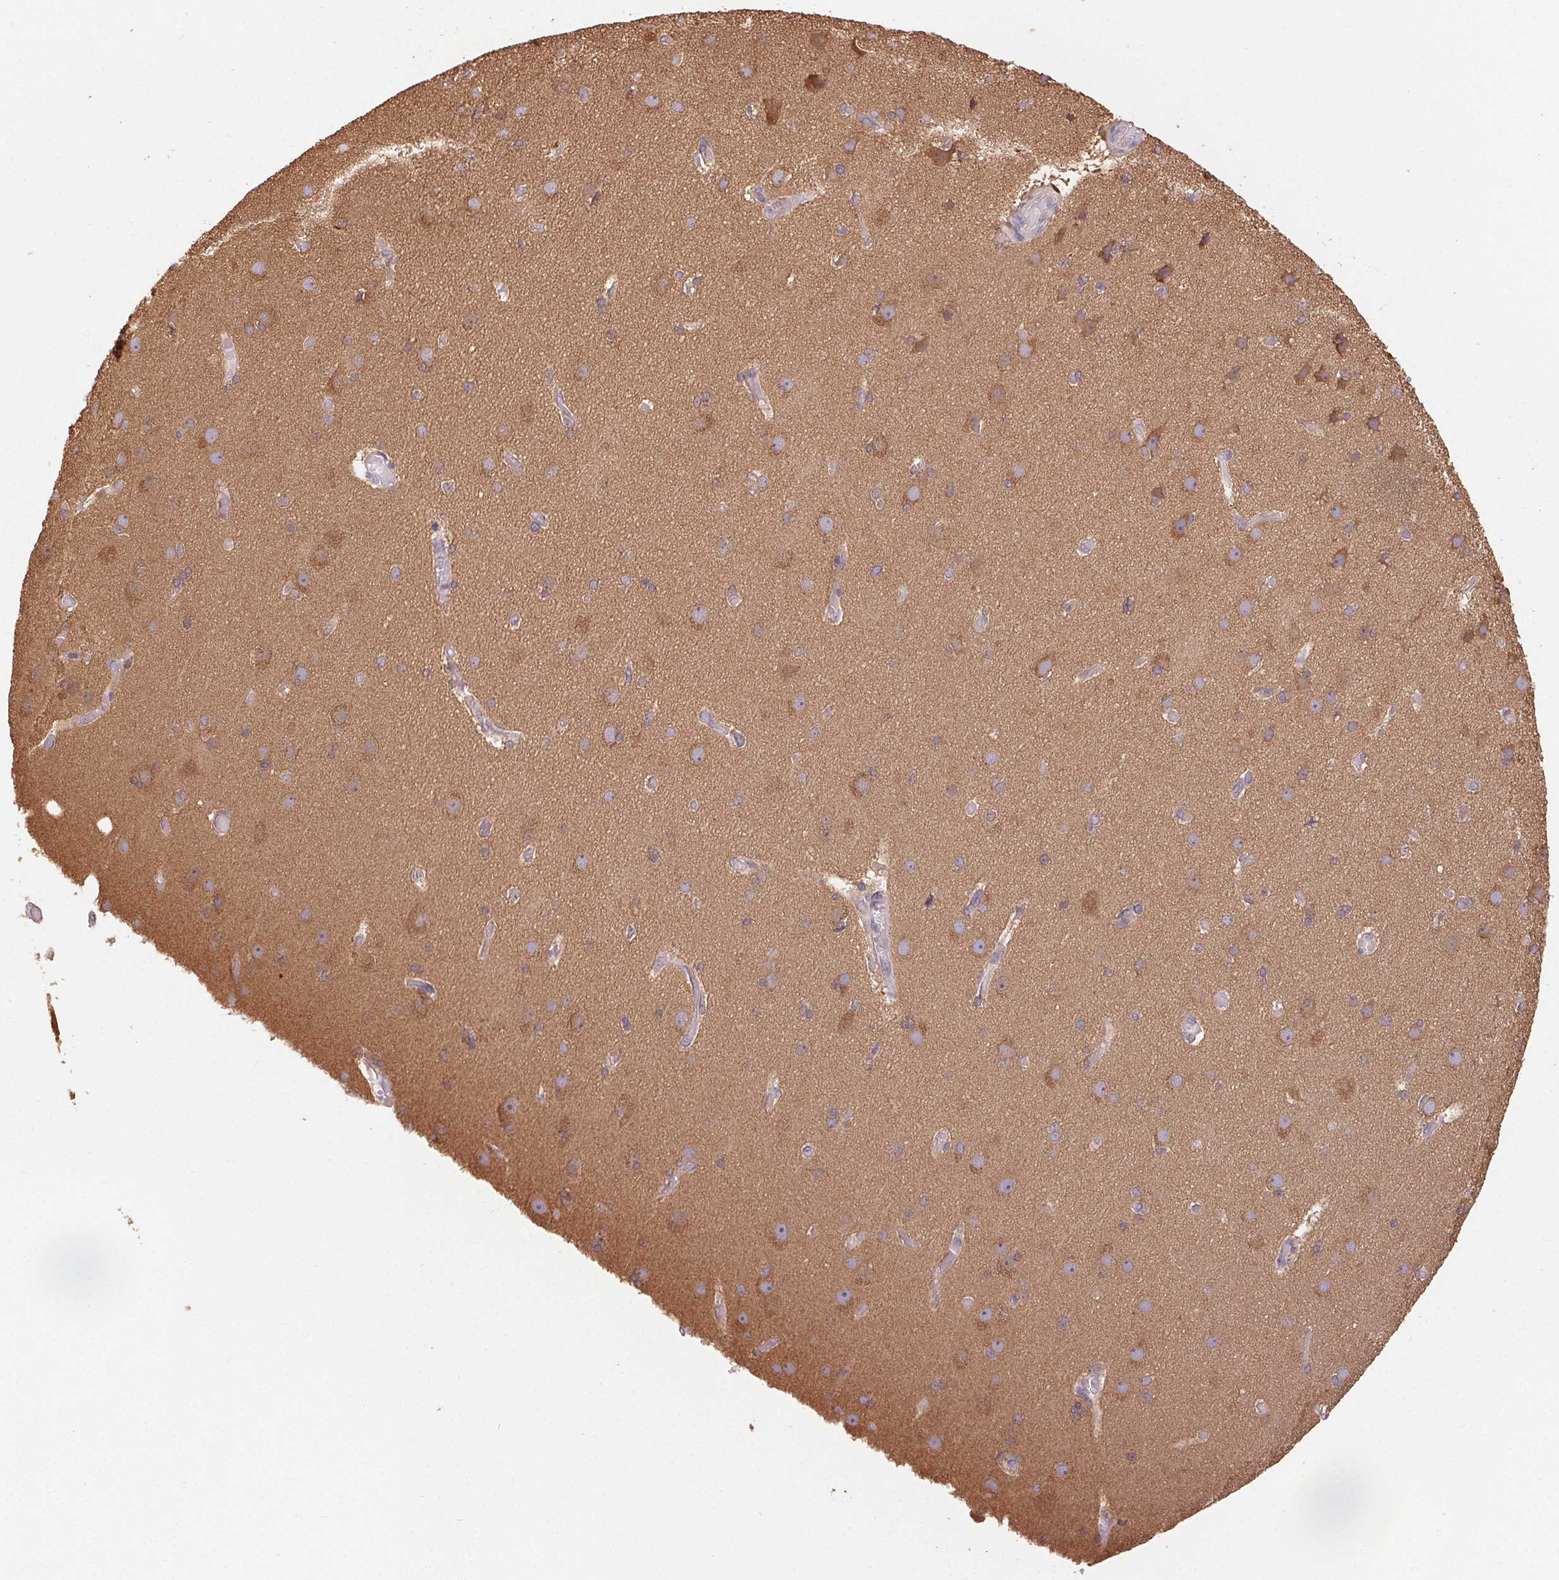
{"staining": {"intensity": "negative", "quantity": "none", "location": "none"}, "tissue": "cerebral cortex", "cell_type": "Endothelial cells", "image_type": "normal", "snomed": [{"axis": "morphology", "description": "Normal tissue, NOS"}, {"axis": "morphology", "description": "Glioma, malignant, High grade"}, {"axis": "topography", "description": "Cerebral cortex"}], "caption": "High magnification brightfield microscopy of normal cerebral cortex stained with DAB (brown) and counterstained with hematoxylin (blue): endothelial cells show no significant positivity. (DAB immunohistochemistry with hematoxylin counter stain).", "gene": "GDI1", "patient": {"sex": "male", "age": 71}}